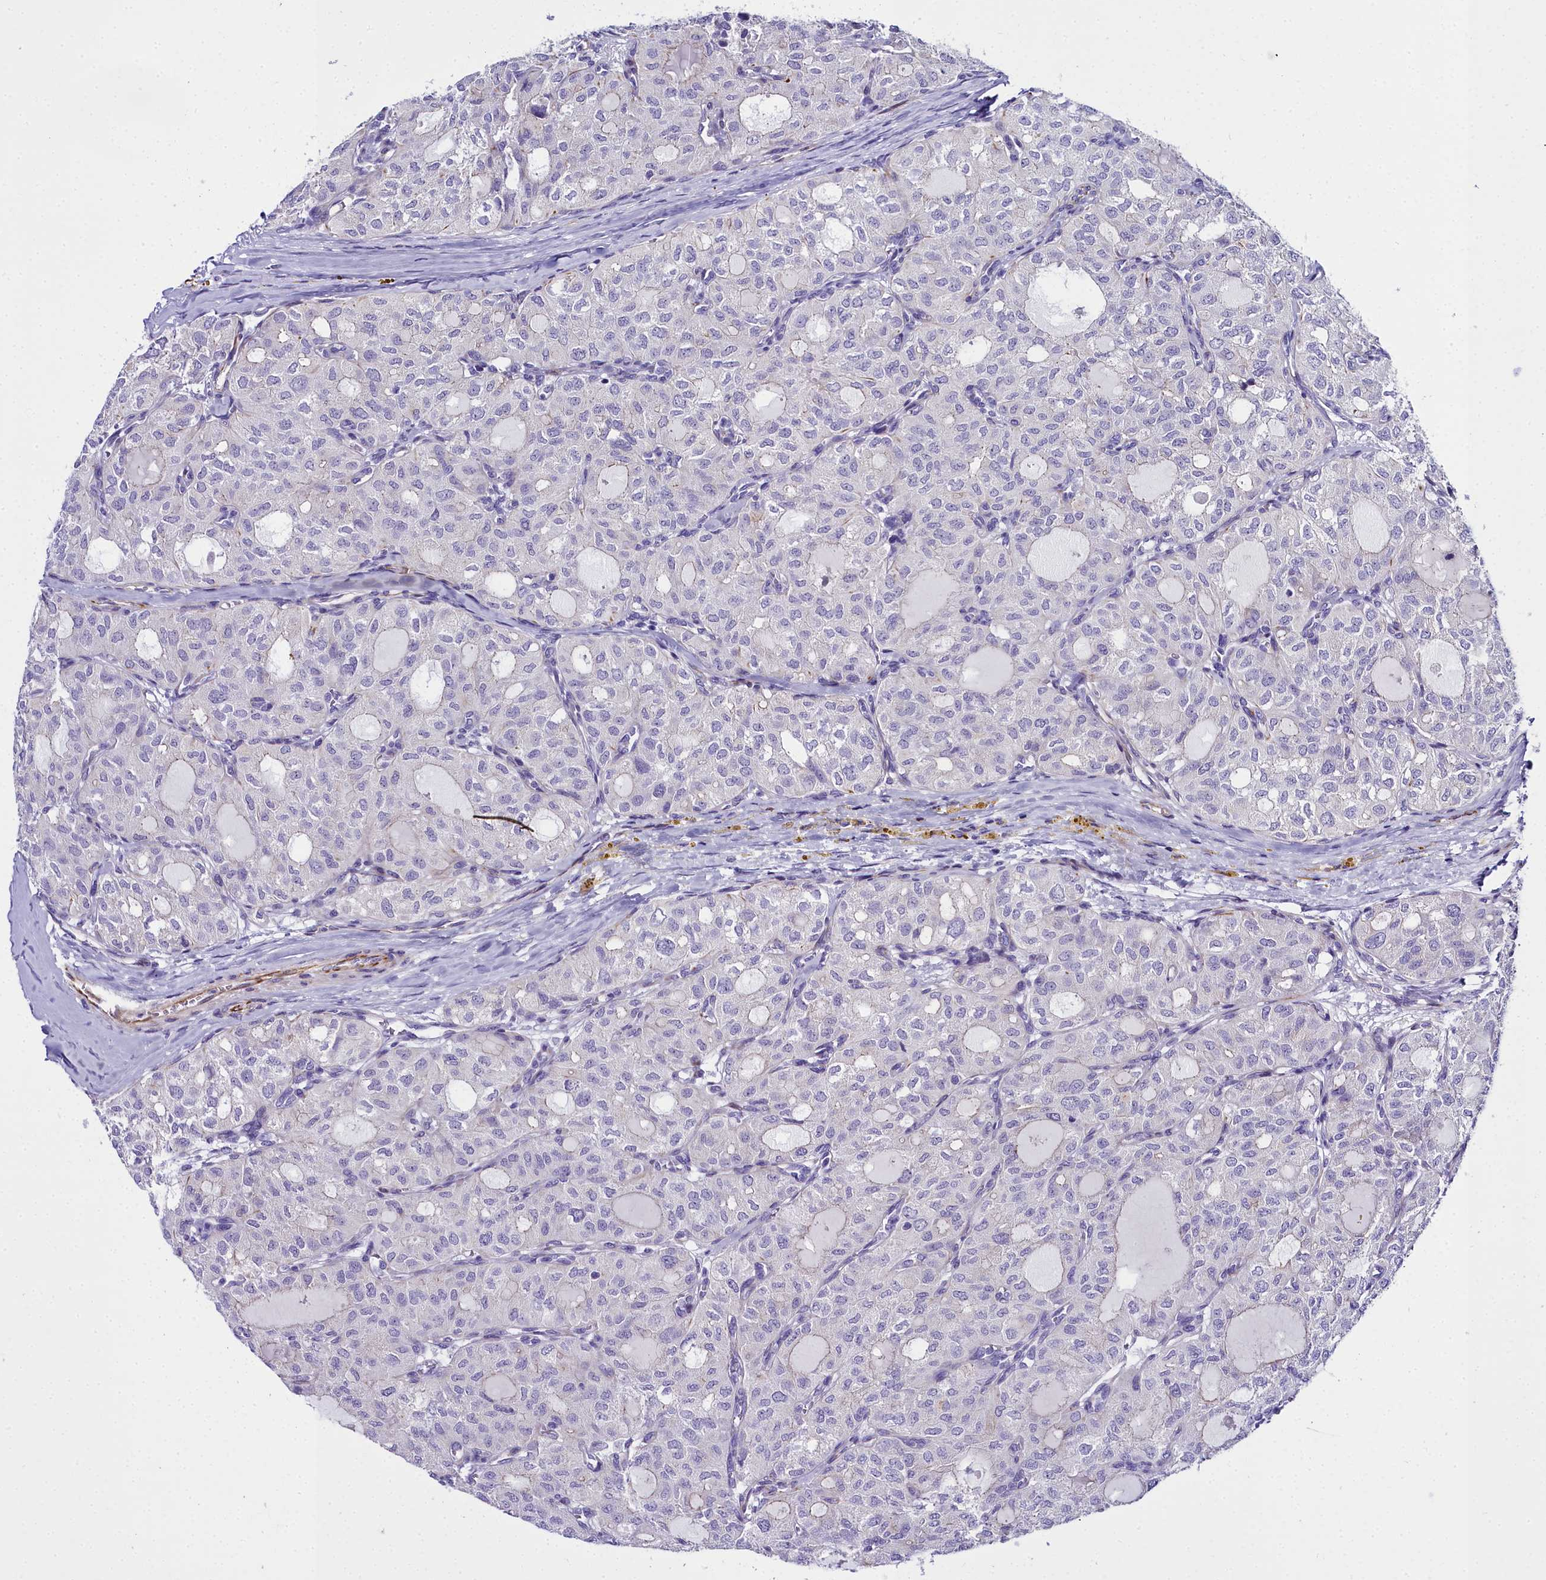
{"staining": {"intensity": "negative", "quantity": "none", "location": "none"}, "tissue": "thyroid cancer", "cell_type": "Tumor cells", "image_type": "cancer", "snomed": [{"axis": "morphology", "description": "Follicular adenoma carcinoma, NOS"}, {"axis": "topography", "description": "Thyroid gland"}], "caption": "Tumor cells are negative for brown protein staining in thyroid cancer (follicular adenoma carcinoma).", "gene": "TIMM22", "patient": {"sex": "male", "age": 75}}